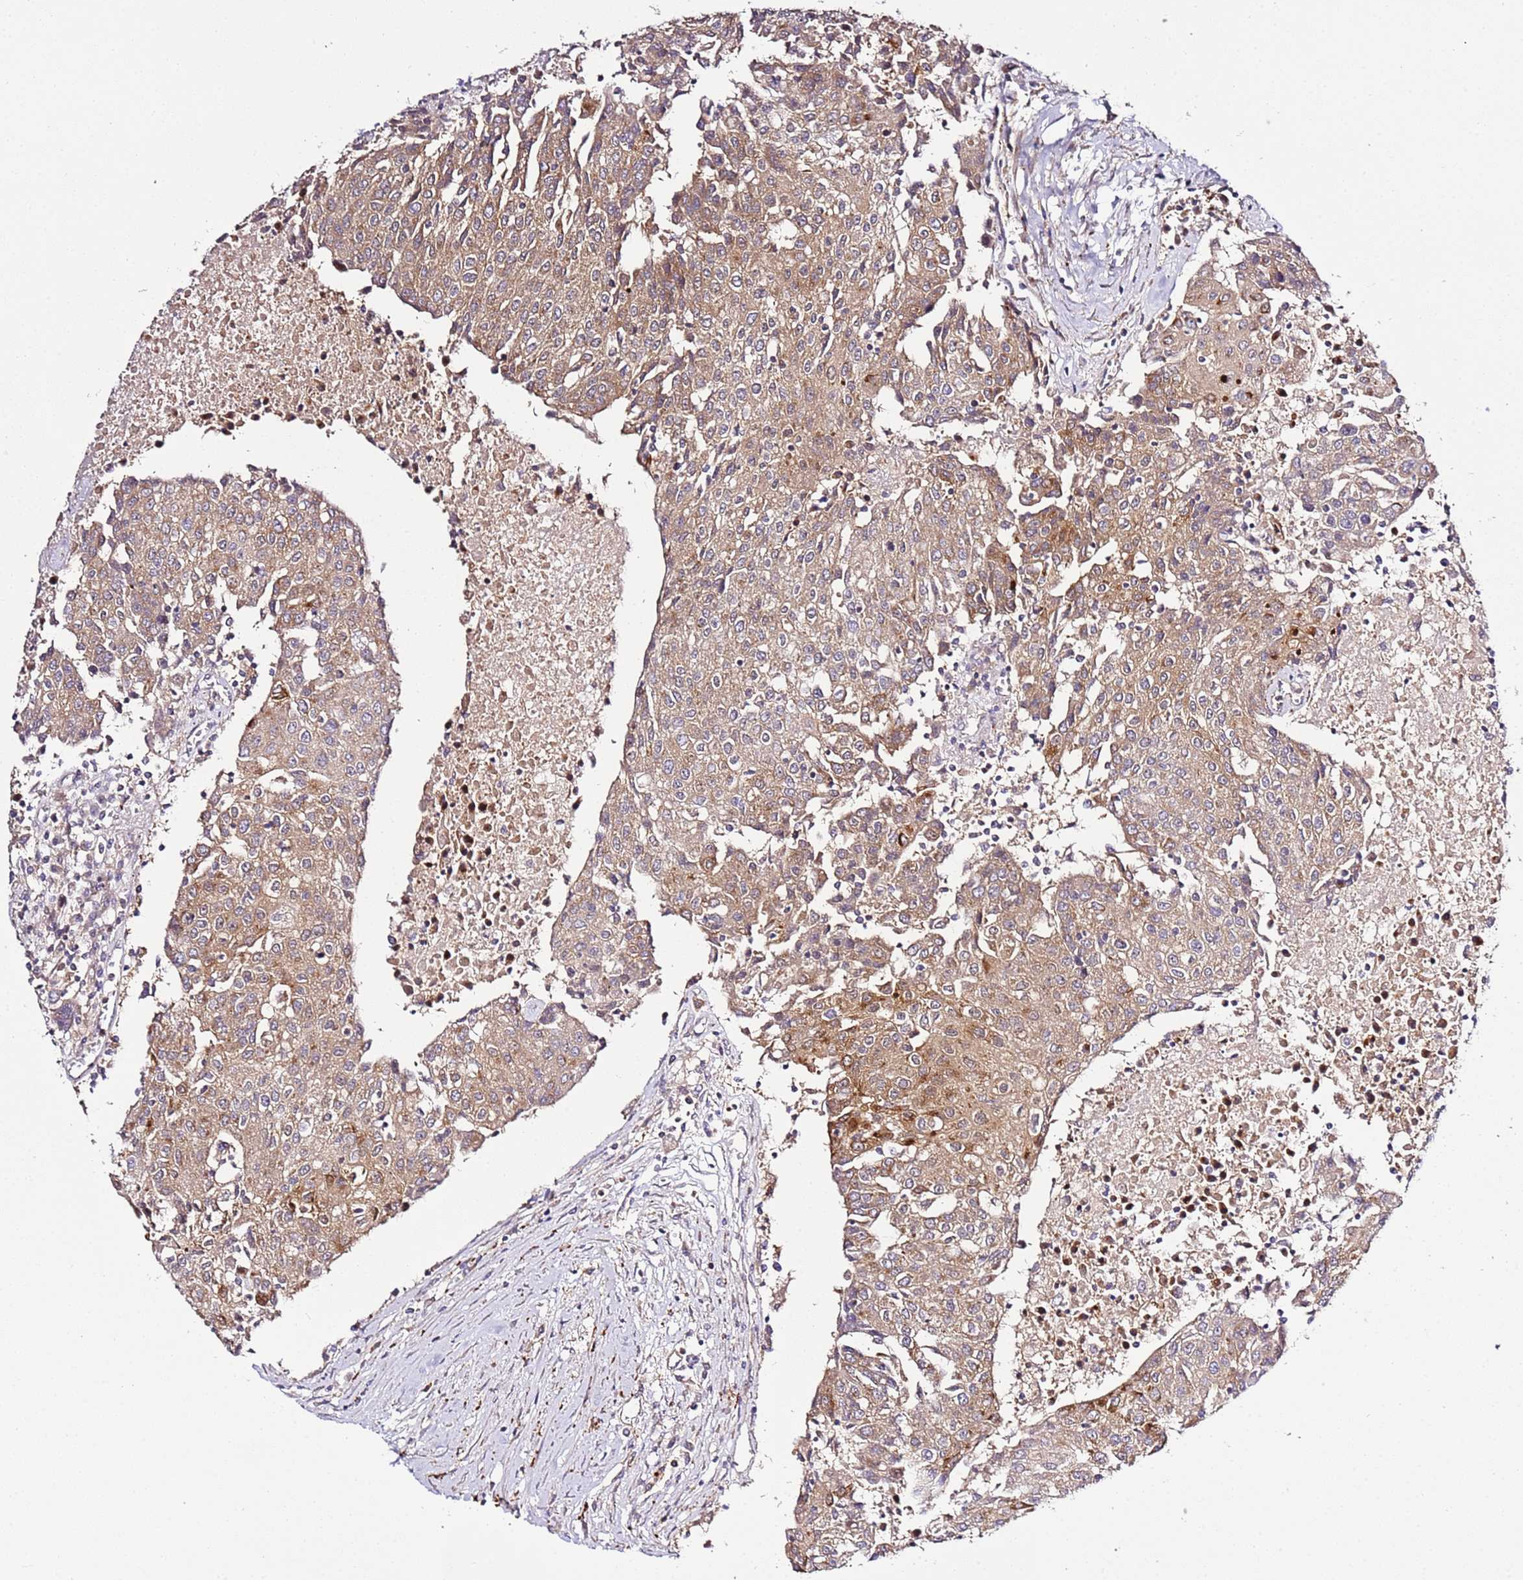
{"staining": {"intensity": "moderate", "quantity": ">75%", "location": "cytoplasmic/membranous"}, "tissue": "urothelial cancer", "cell_type": "Tumor cells", "image_type": "cancer", "snomed": [{"axis": "morphology", "description": "Urothelial carcinoma, High grade"}, {"axis": "topography", "description": "Urinary bladder"}], "caption": "Protein expression analysis of human urothelial cancer reveals moderate cytoplasmic/membranous staining in approximately >75% of tumor cells.", "gene": "PVRIG", "patient": {"sex": "female", "age": 85}}